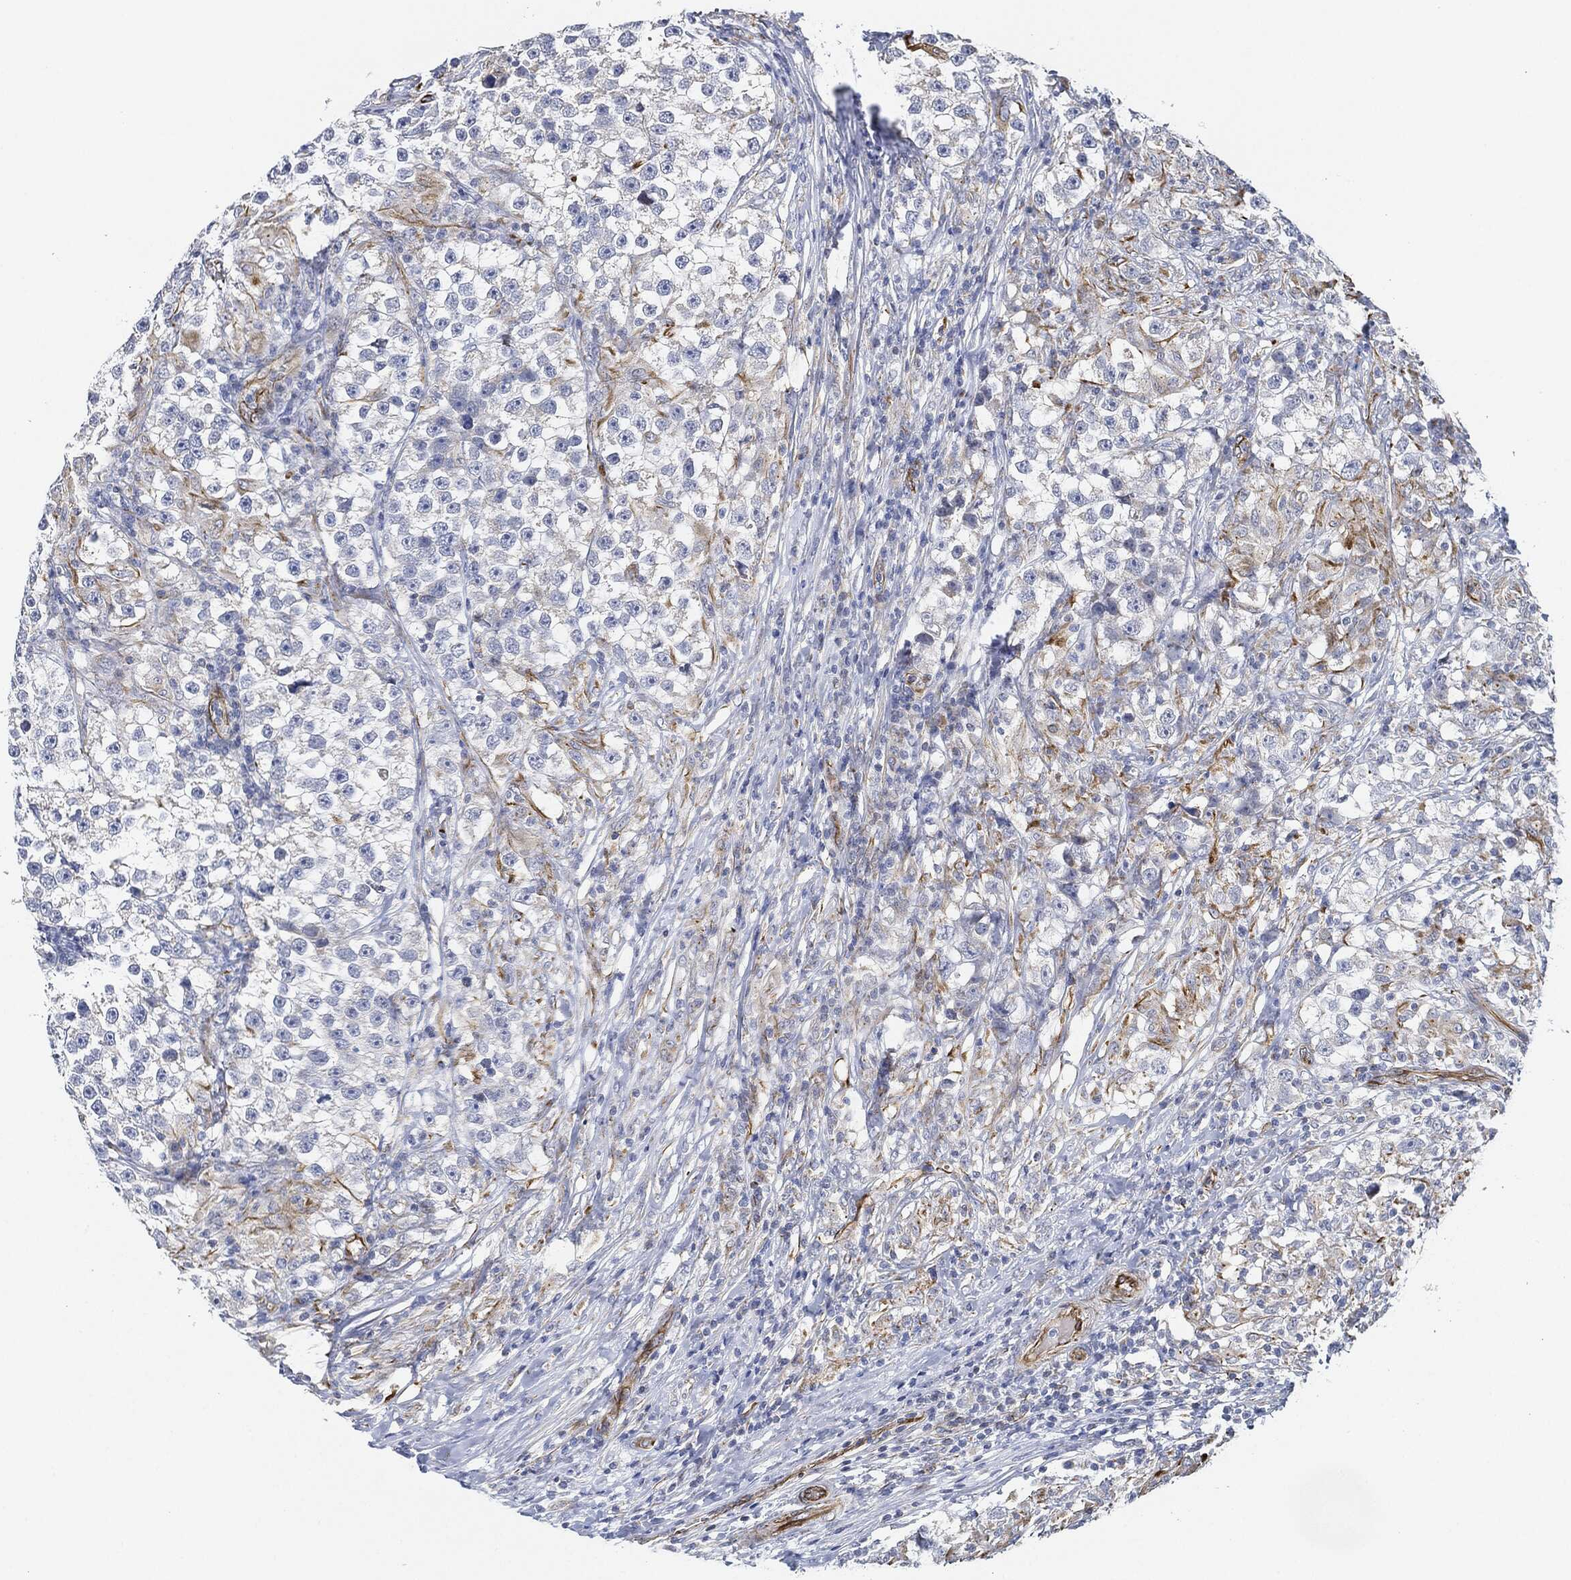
{"staining": {"intensity": "moderate", "quantity": "<25%", "location": "cytoplasmic/membranous"}, "tissue": "testis cancer", "cell_type": "Tumor cells", "image_type": "cancer", "snomed": [{"axis": "morphology", "description": "Seminoma, NOS"}, {"axis": "topography", "description": "Testis"}], "caption": "Immunohistochemical staining of testis seminoma demonstrates low levels of moderate cytoplasmic/membranous protein positivity in approximately <25% of tumor cells. The staining is performed using DAB brown chromogen to label protein expression. The nuclei are counter-stained blue using hematoxylin.", "gene": "THSD1", "patient": {"sex": "male", "age": 46}}